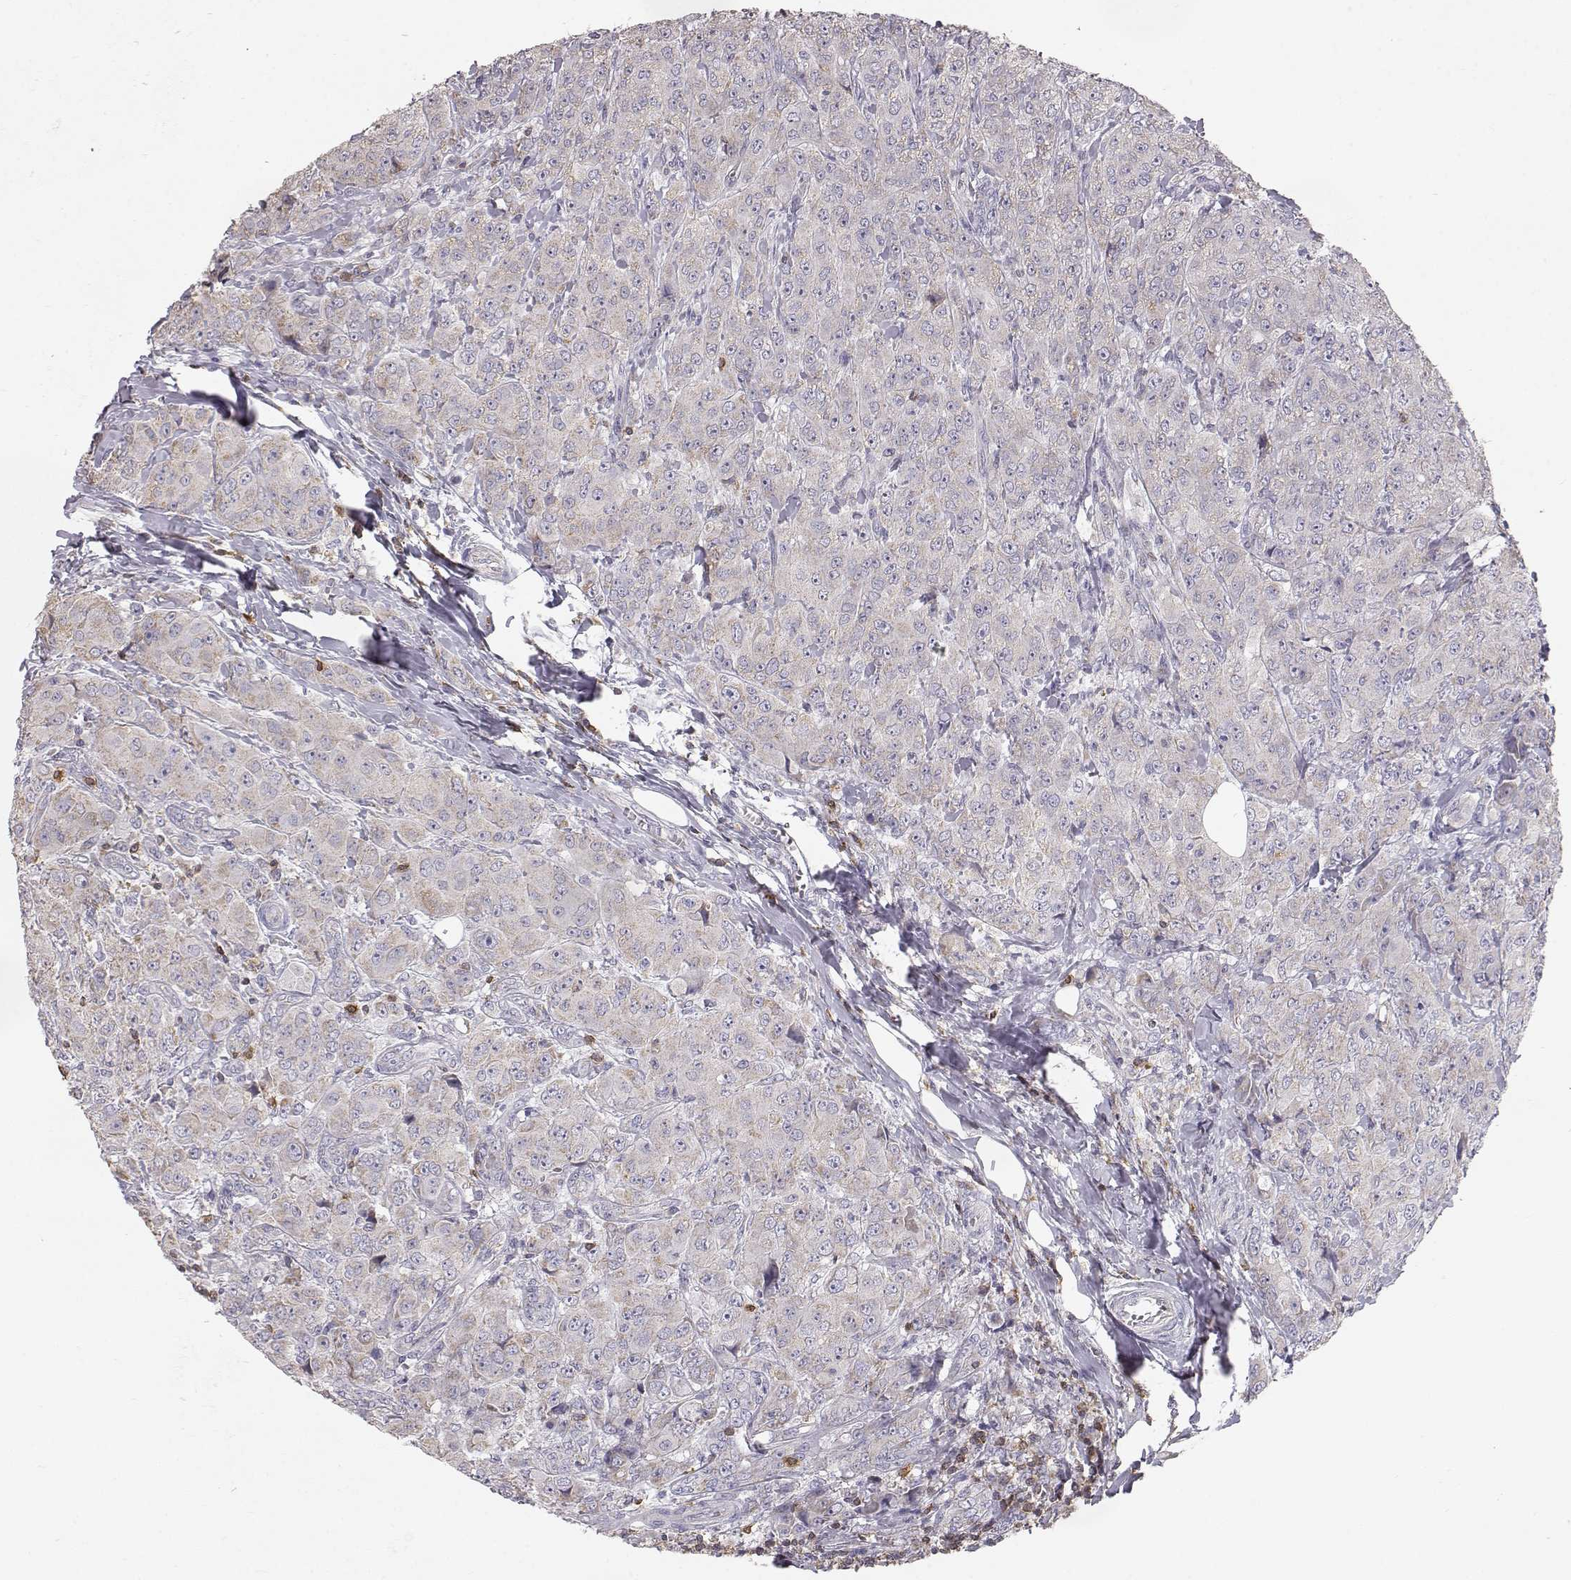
{"staining": {"intensity": "weak", "quantity": "<25%", "location": "cytoplasmic/membranous"}, "tissue": "breast cancer", "cell_type": "Tumor cells", "image_type": "cancer", "snomed": [{"axis": "morphology", "description": "Duct carcinoma"}, {"axis": "topography", "description": "Breast"}], "caption": "The micrograph displays no significant expression in tumor cells of infiltrating ductal carcinoma (breast). (DAB (3,3'-diaminobenzidine) IHC, high magnification).", "gene": "GRAP2", "patient": {"sex": "female", "age": 43}}